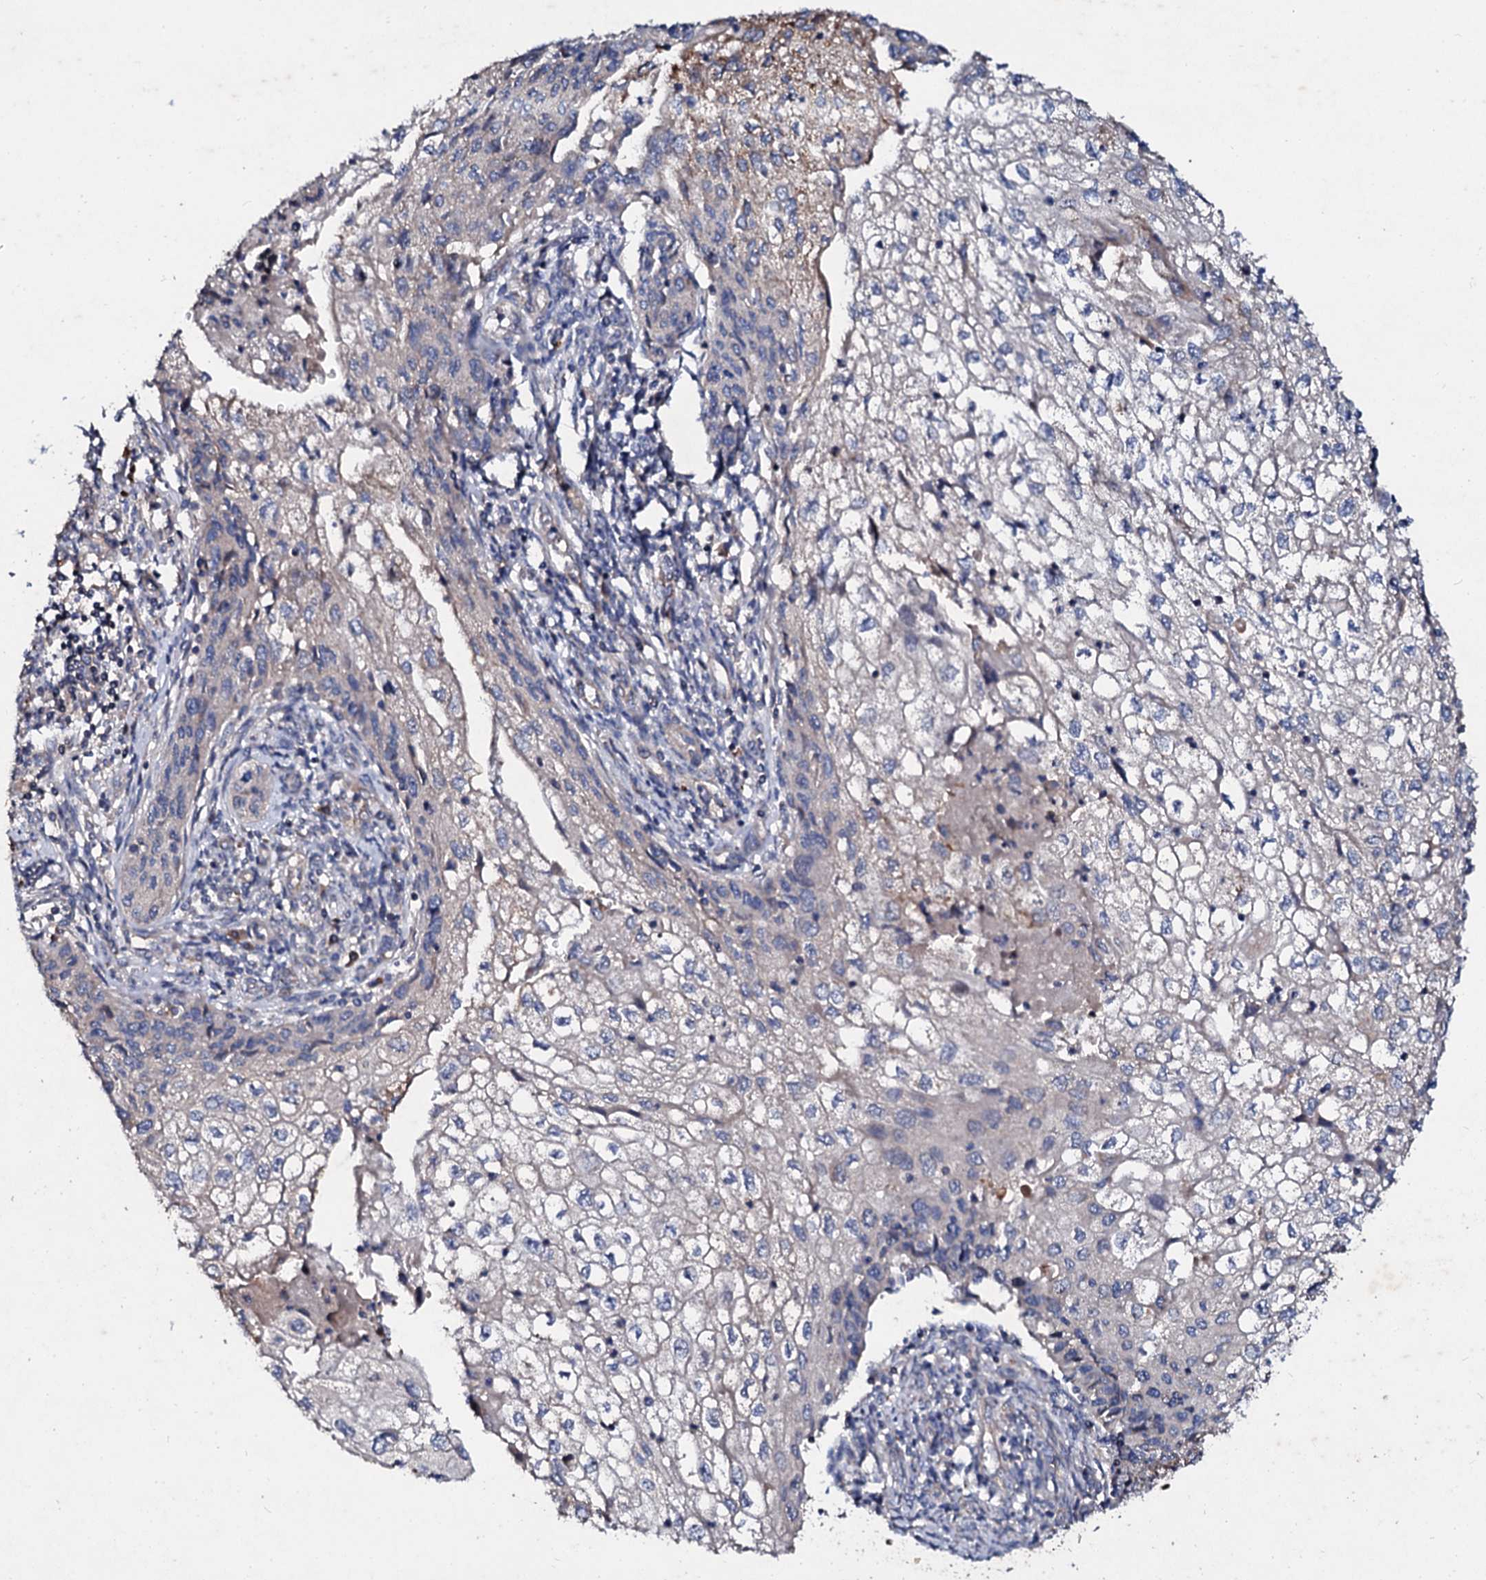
{"staining": {"intensity": "negative", "quantity": "none", "location": "none"}, "tissue": "cervical cancer", "cell_type": "Tumor cells", "image_type": "cancer", "snomed": [{"axis": "morphology", "description": "Squamous cell carcinoma, NOS"}, {"axis": "topography", "description": "Cervix"}], "caption": "Tumor cells are negative for protein expression in human cervical cancer (squamous cell carcinoma). Brightfield microscopy of immunohistochemistry (IHC) stained with DAB (brown) and hematoxylin (blue), captured at high magnification.", "gene": "FIBIN", "patient": {"sex": "female", "age": 67}}